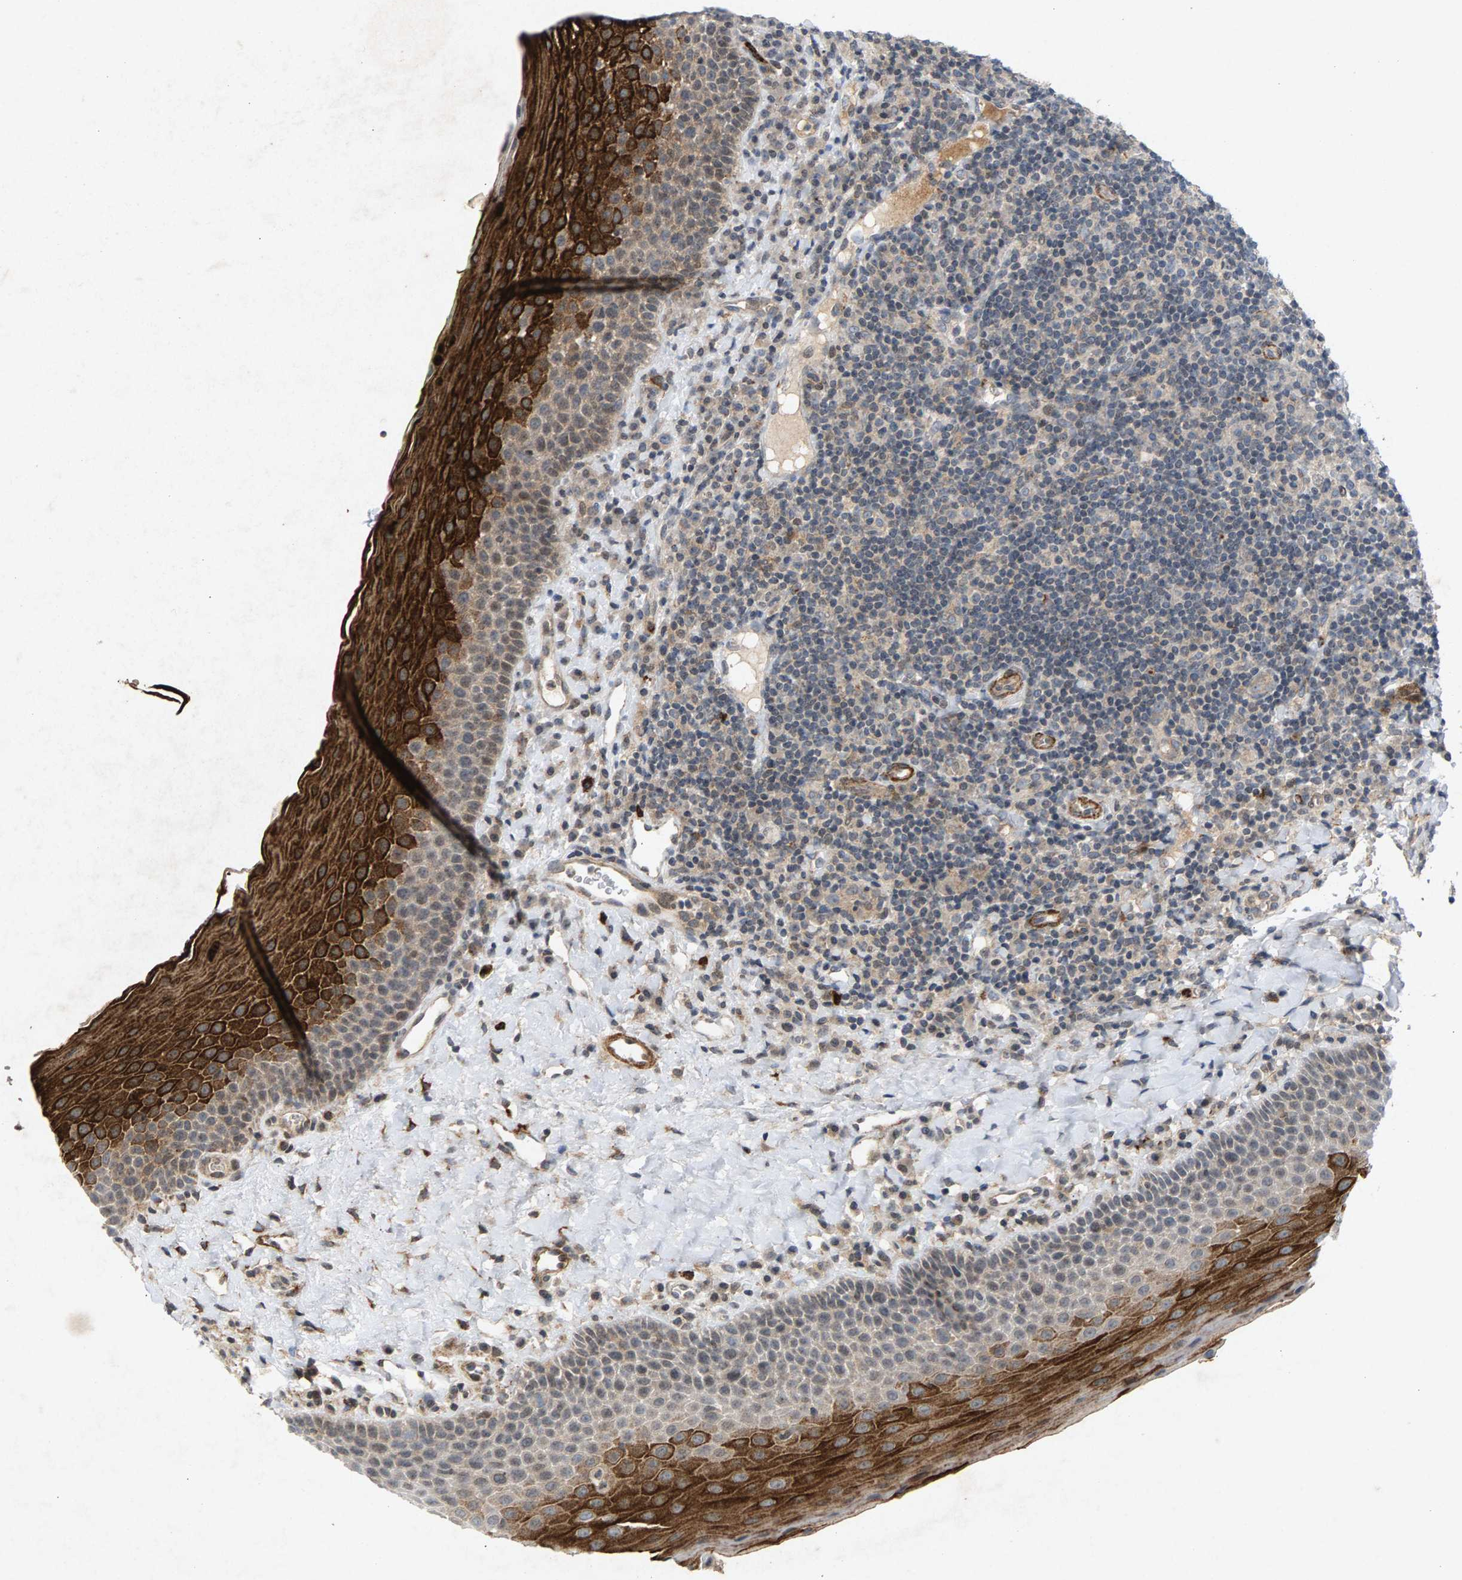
{"staining": {"intensity": "weak", "quantity": ">75%", "location": "cytoplasmic/membranous"}, "tissue": "tonsil", "cell_type": "Germinal center cells", "image_type": "normal", "snomed": [{"axis": "morphology", "description": "Normal tissue, NOS"}, {"axis": "topography", "description": "Tonsil"}], "caption": "The image displays a brown stain indicating the presence of a protein in the cytoplasmic/membranous of germinal center cells in tonsil. (Stains: DAB (3,3'-diaminobenzidine) in brown, nuclei in blue, Microscopy: brightfield microscopy at high magnification).", "gene": "ZPR1", "patient": {"sex": "male", "age": 17}}